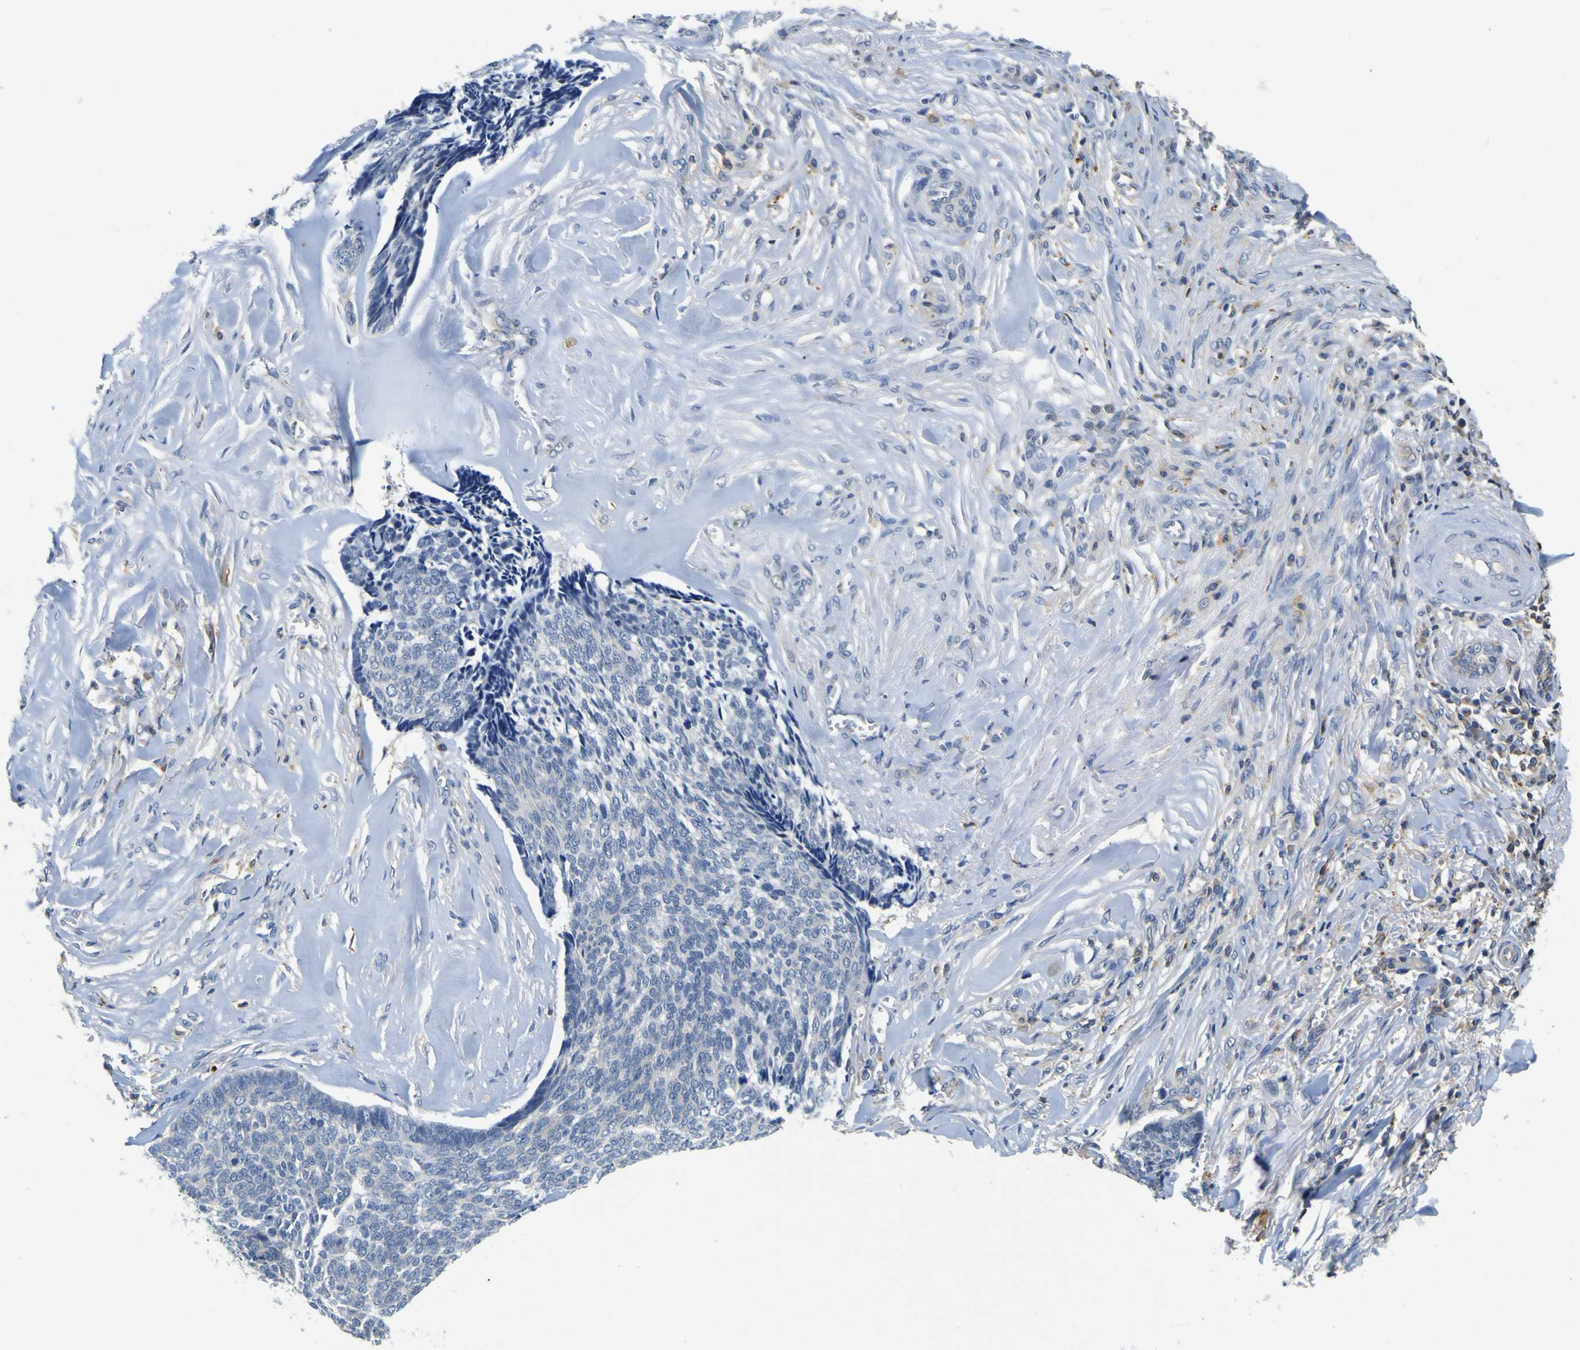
{"staining": {"intensity": "negative", "quantity": "none", "location": "none"}, "tissue": "skin cancer", "cell_type": "Tumor cells", "image_type": "cancer", "snomed": [{"axis": "morphology", "description": "Basal cell carcinoma"}, {"axis": "topography", "description": "Skin"}], "caption": "Histopathology image shows no protein expression in tumor cells of skin cancer (basal cell carcinoma) tissue.", "gene": "TNIK", "patient": {"sex": "male", "age": 84}}